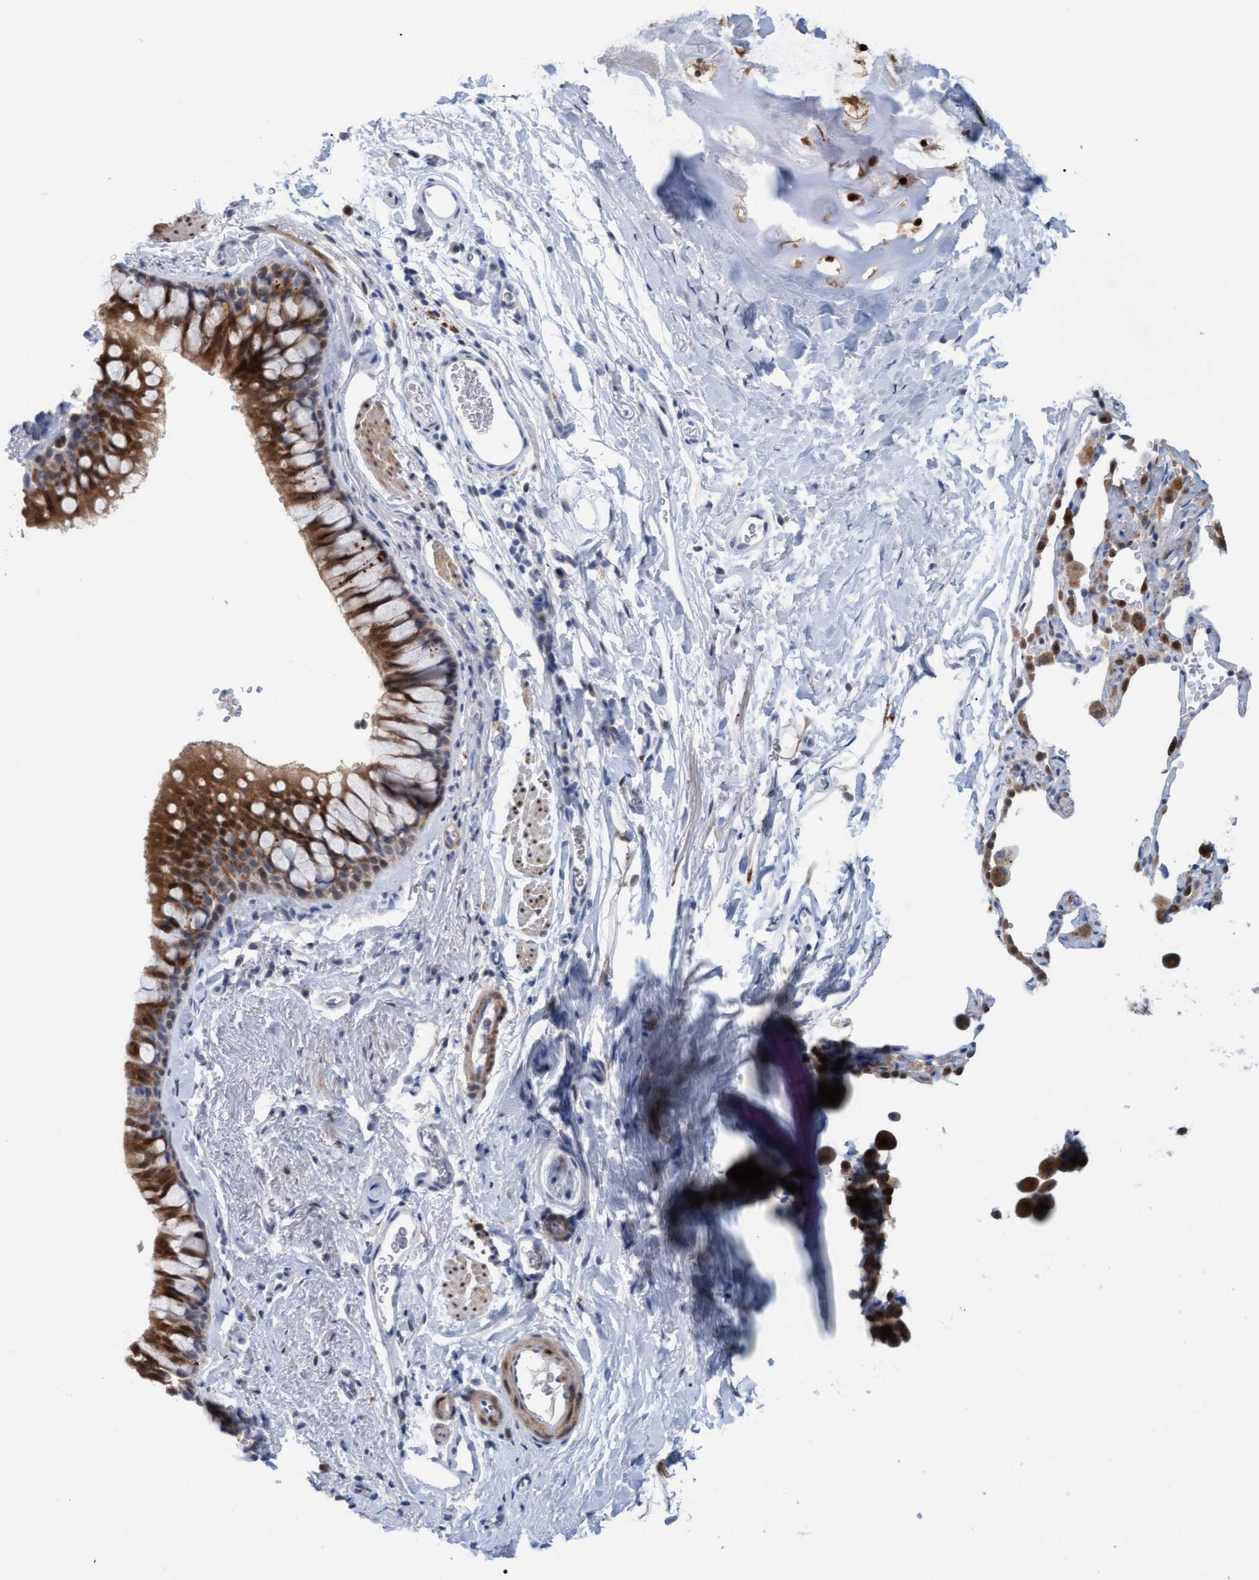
{"staining": {"intensity": "strong", "quantity": ">75%", "location": "cytoplasmic/membranous,nuclear"}, "tissue": "bronchus", "cell_type": "Respiratory epithelial cells", "image_type": "normal", "snomed": [{"axis": "morphology", "description": "Normal tissue, NOS"}, {"axis": "topography", "description": "Cartilage tissue"}, {"axis": "topography", "description": "Bronchus"}], "caption": "Bronchus was stained to show a protein in brown. There is high levels of strong cytoplasmic/membranous,nuclear positivity in about >75% of respiratory epithelial cells. Nuclei are stained in blue.", "gene": "PINX1", "patient": {"sex": "female", "age": 53}}